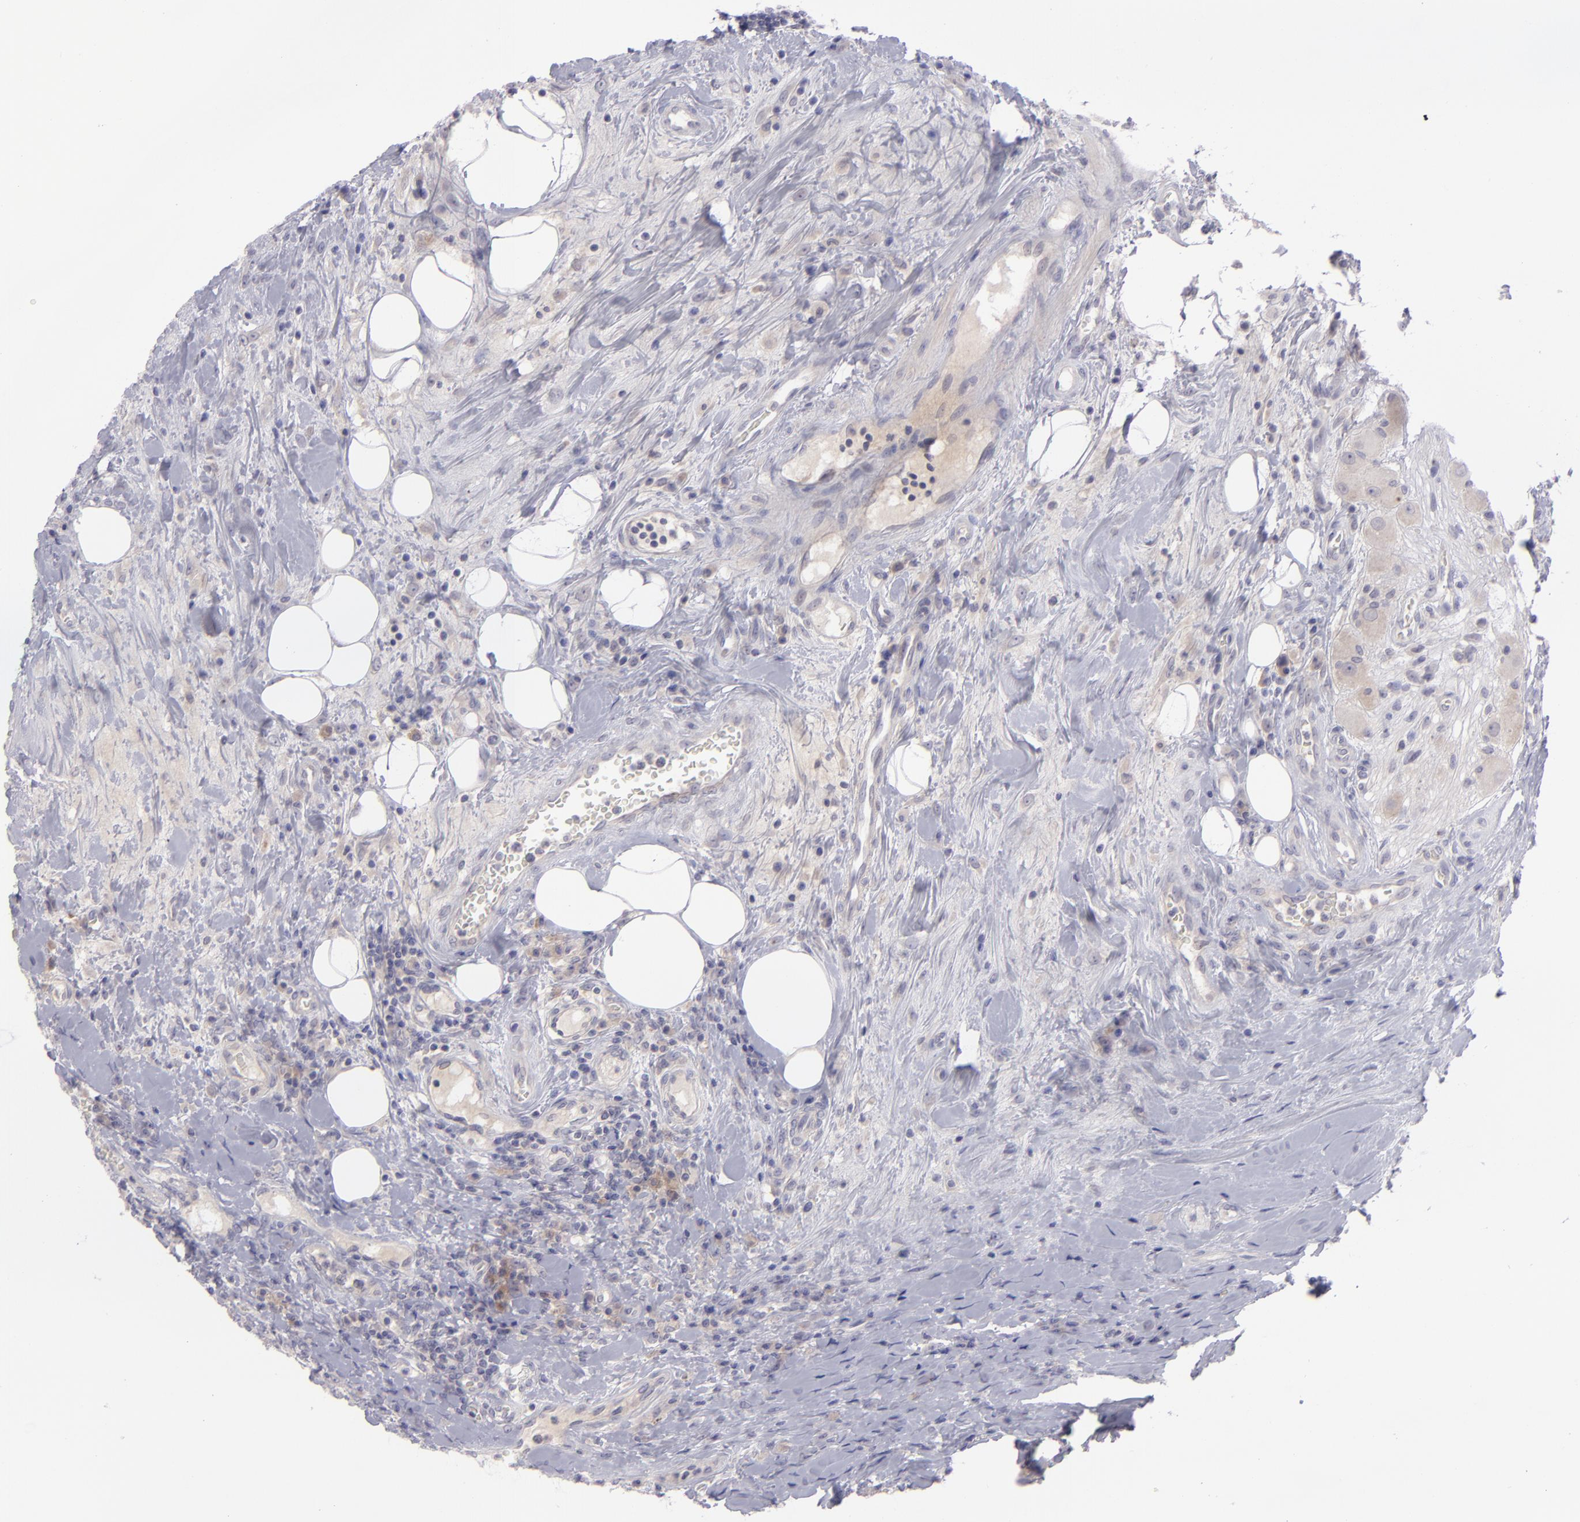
{"staining": {"intensity": "weak", "quantity": "<25%", "location": "cytoplasmic/membranous"}, "tissue": "colorectal cancer", "cell_type": "Tumor cells", "image_type": "cancer", "snomed": [{"axis": "morphology", "description": "Adenocarcinoma, NOS"}, {"axis": "topography", "description": "Colon"}], "caption": "Immunohistochemistry of colorectal adenocarcinoma exhibits no positivity in tumor cells. (DAB (3,3'-diaminobenzidine) IHC with hematoxylin counter stain).", "gene": "EVPL", "patient": {"sex": "male", "age": 54}}